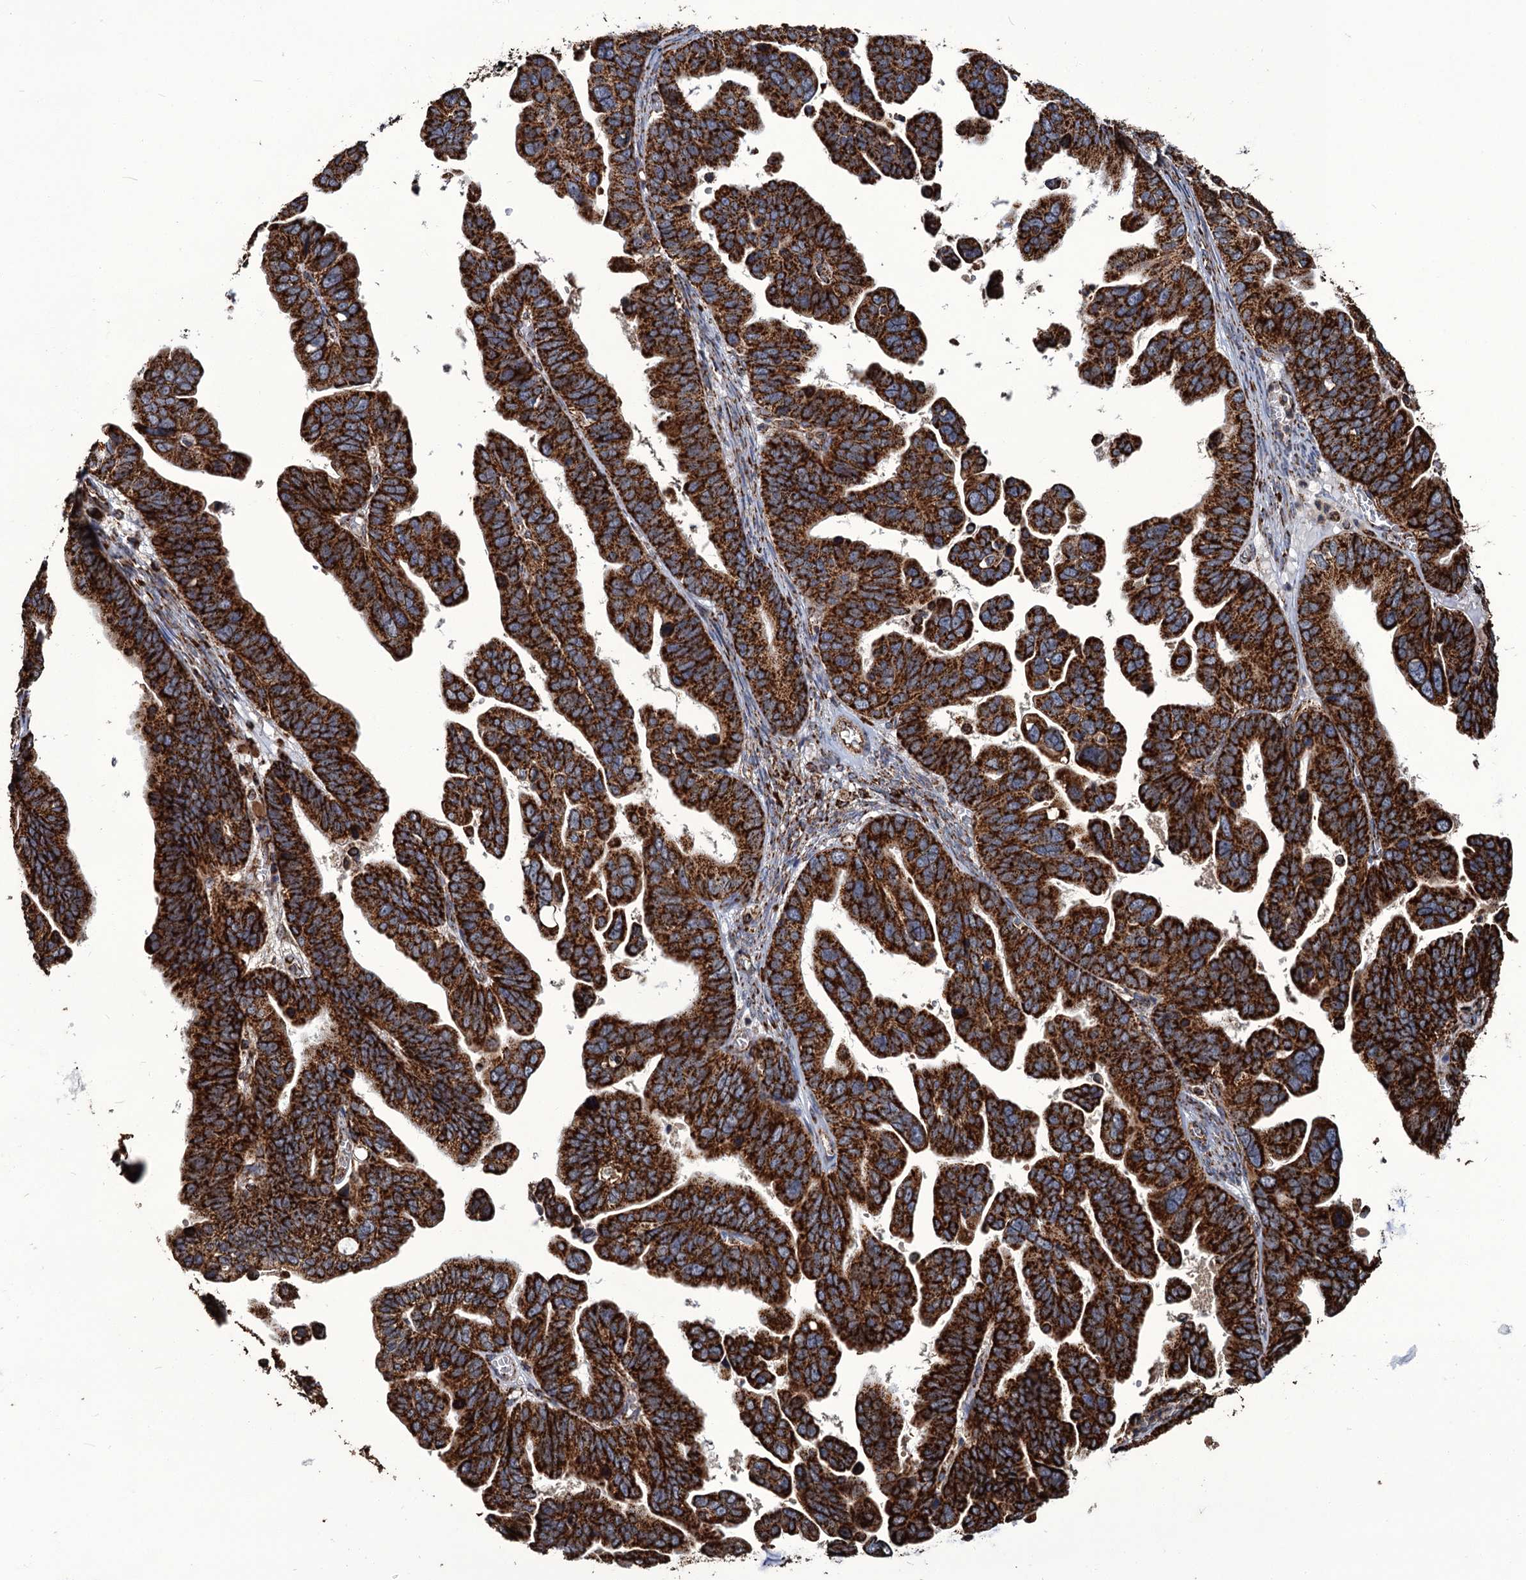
{"staining": {"intensity": "strong", "quantity": ">75%", "location": "cytoplasmic/membranous"}, "tissue": "ovarian cancer", "cell_type": "Tumor cells", "image_type": "cancer", "snomed": [{"axis": "morphology", "description": "Cystadenocarcinoma, serous, NOS"}, {"axis": "topography", "description": "Ovary"}], "caption": "IHC image of neoplastic tissue: ovarian serous cystadenocarcinoma stained using IHC displays high levels of strong protein expression localized specifically in the cytoplasmic/membranous of tumor cells, appearing as a cytoplasmic/membranous brown color.", "gene": "APH1A", "patient": {"sex": "female", "age": 56}}